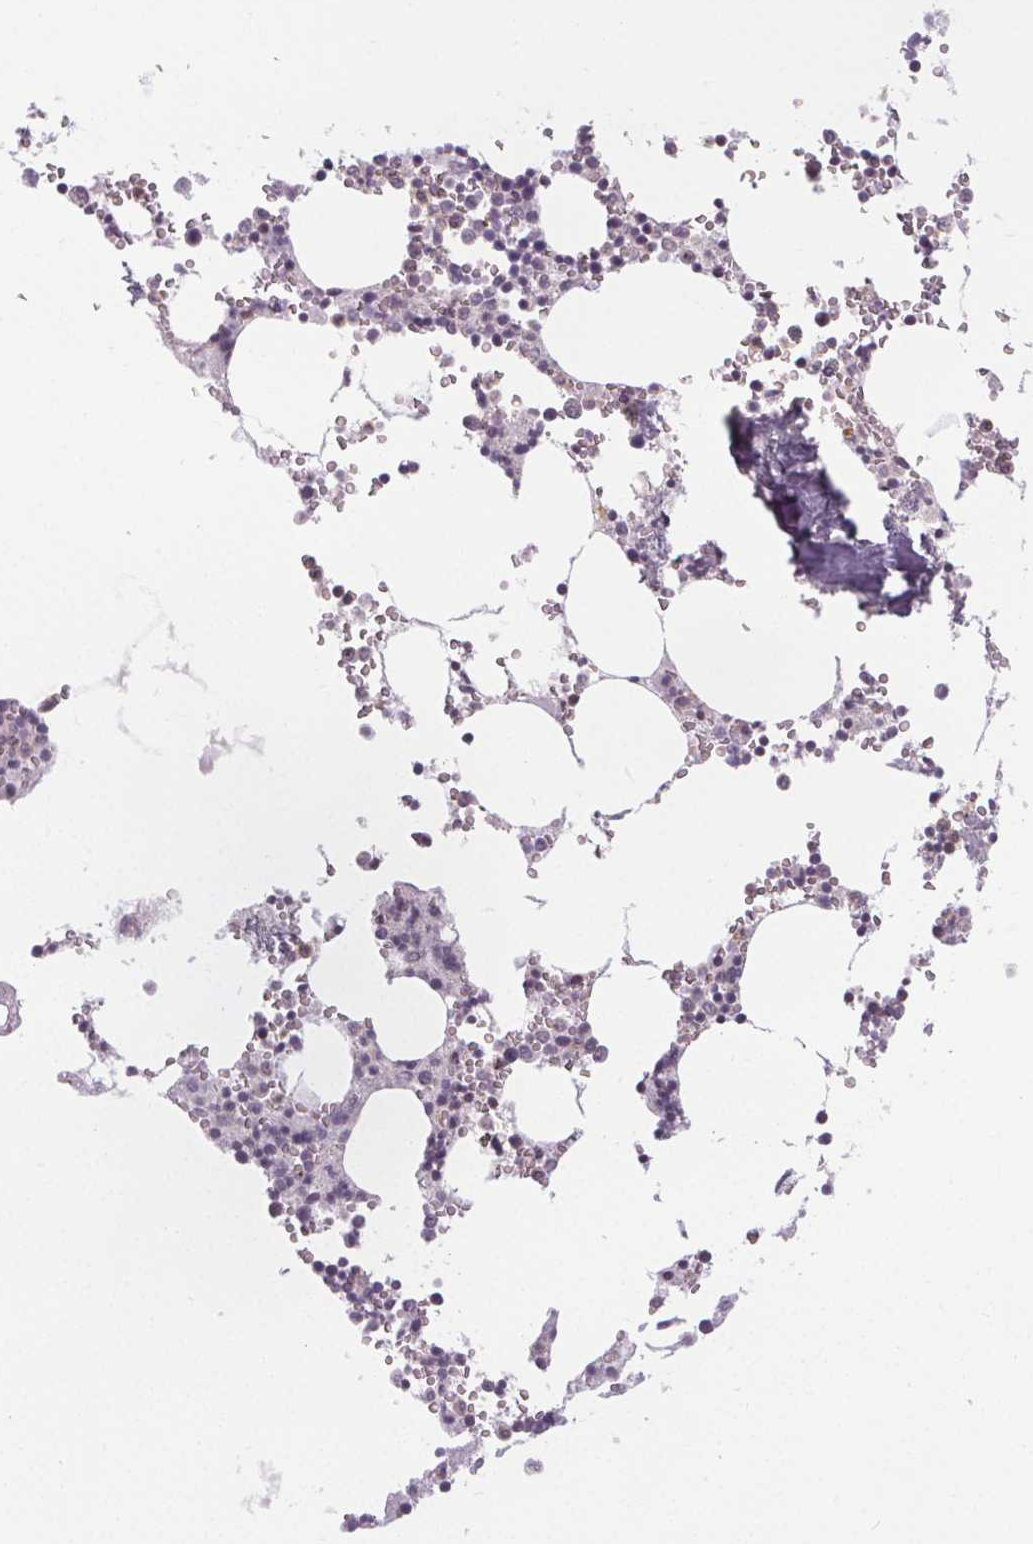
{"staining": {"intensity": "weak", "quantity": "<25%", "location": "nuclear"}, "tissue": "bone marrow", "cell_type": "Hematopoietic cells", "image_type": "normal", "snomed": [{"axis": "morphology", "description": "Normal tissue, NOS"}, {"axis": "topography", "description": "Bone marrow"}], "caption": "IHC image of unremarkable bone marrow: human bone marrow stained with DAB reveals no significant protein expression in hematopoietic cells.", "gene": "NOLC1", "patient": {"sex": "male", "age": 54}}